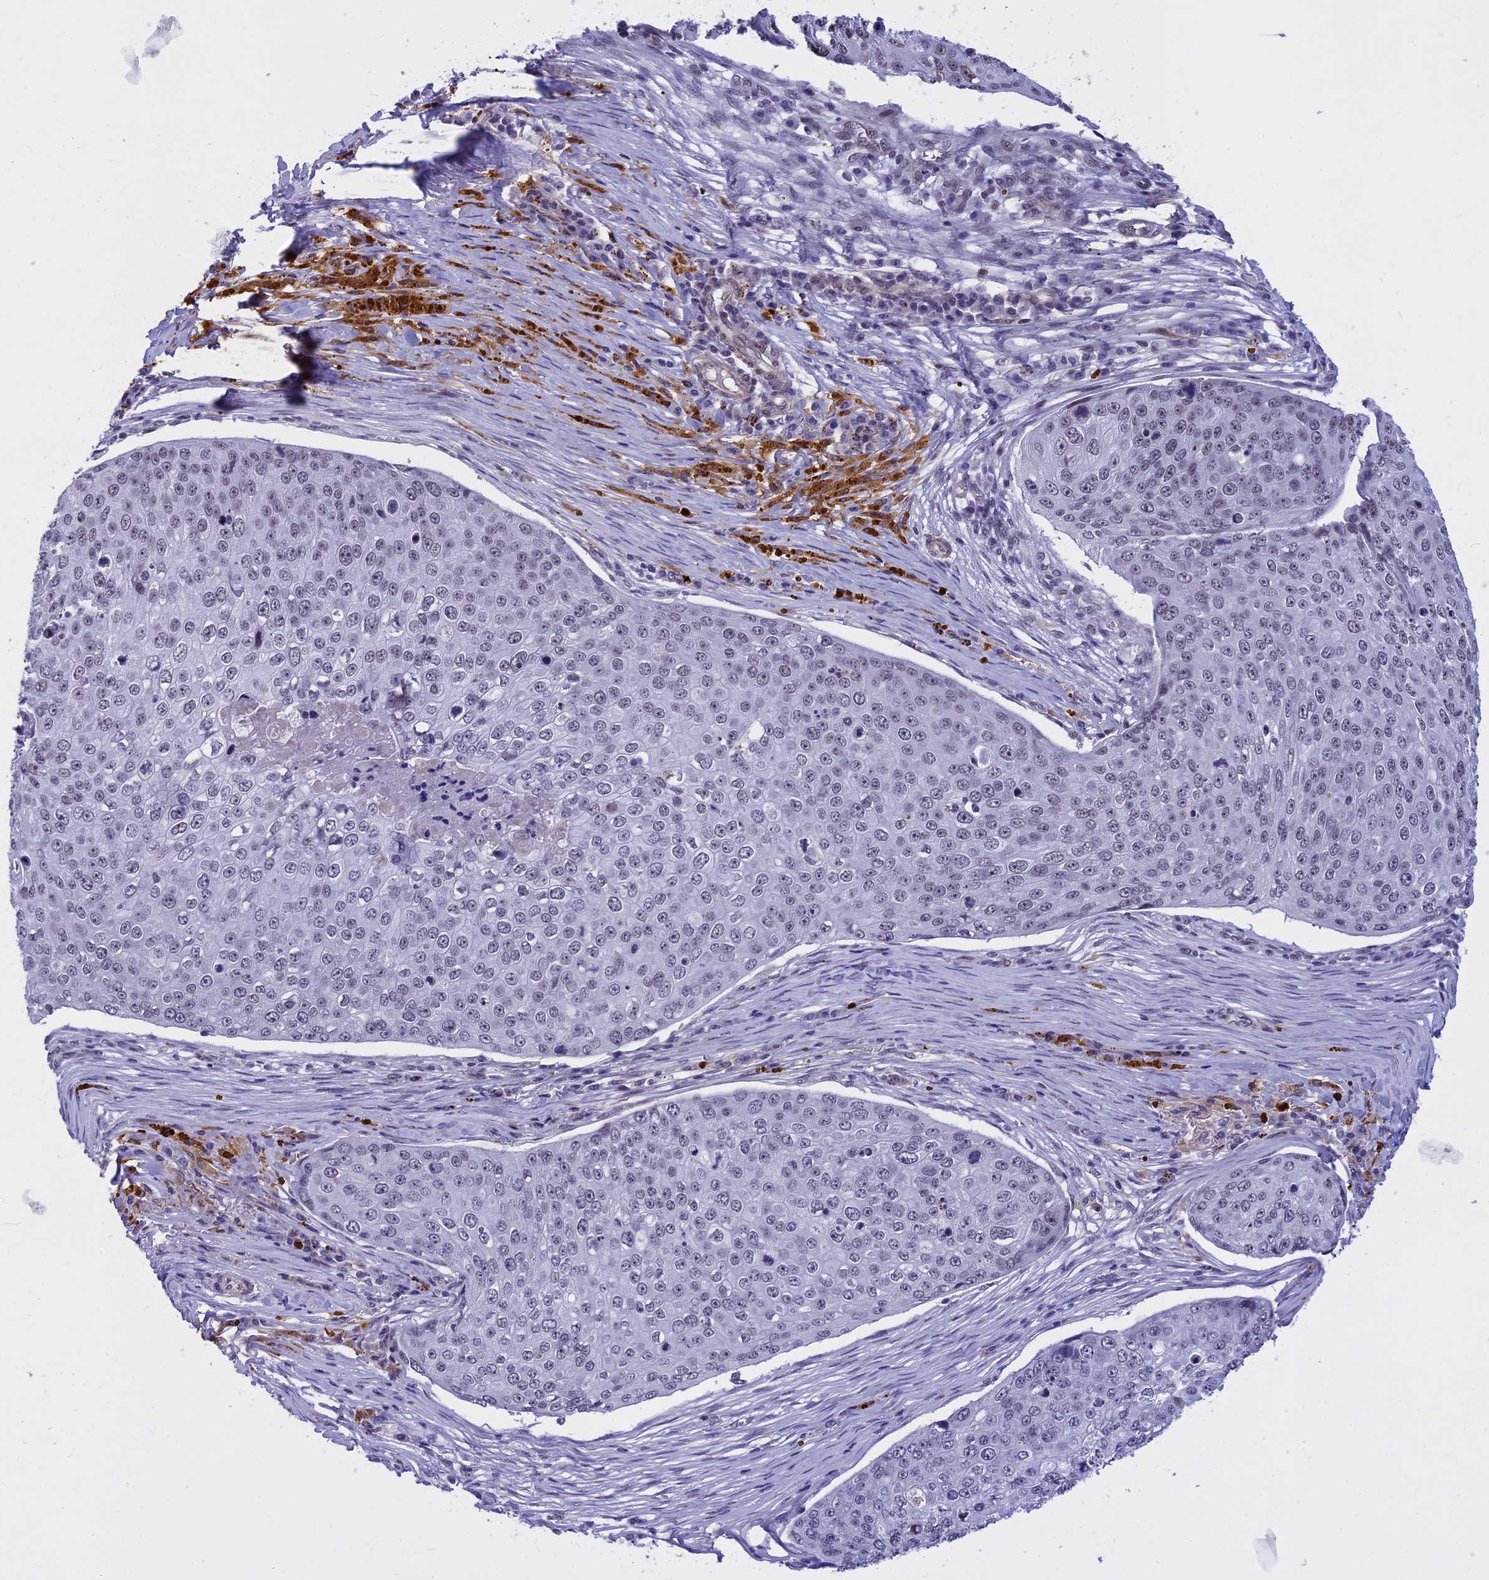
{"staining": {"intensity": "weak", "quantity": "25%-75%", "location": "nuclear"}, "tissue": "skin cancer", "cell_type": "Tumor cells", "image_type": "cancer", "snomed": [{"axis": "morphology", "description": "Squamous cell carcinoma, NOS"}, {"axis": "topography", "description": "Skin"}], "caption": "A high-resolution photomicrograph shows immunohistochemistry staining of skin cancer, which reveals weak nuclear staining in about 25%-75% of tumor cells. Nuclei are stained in blue.", "gene": "NIPBL", "patient": {"sex": "male", "age": 71}}